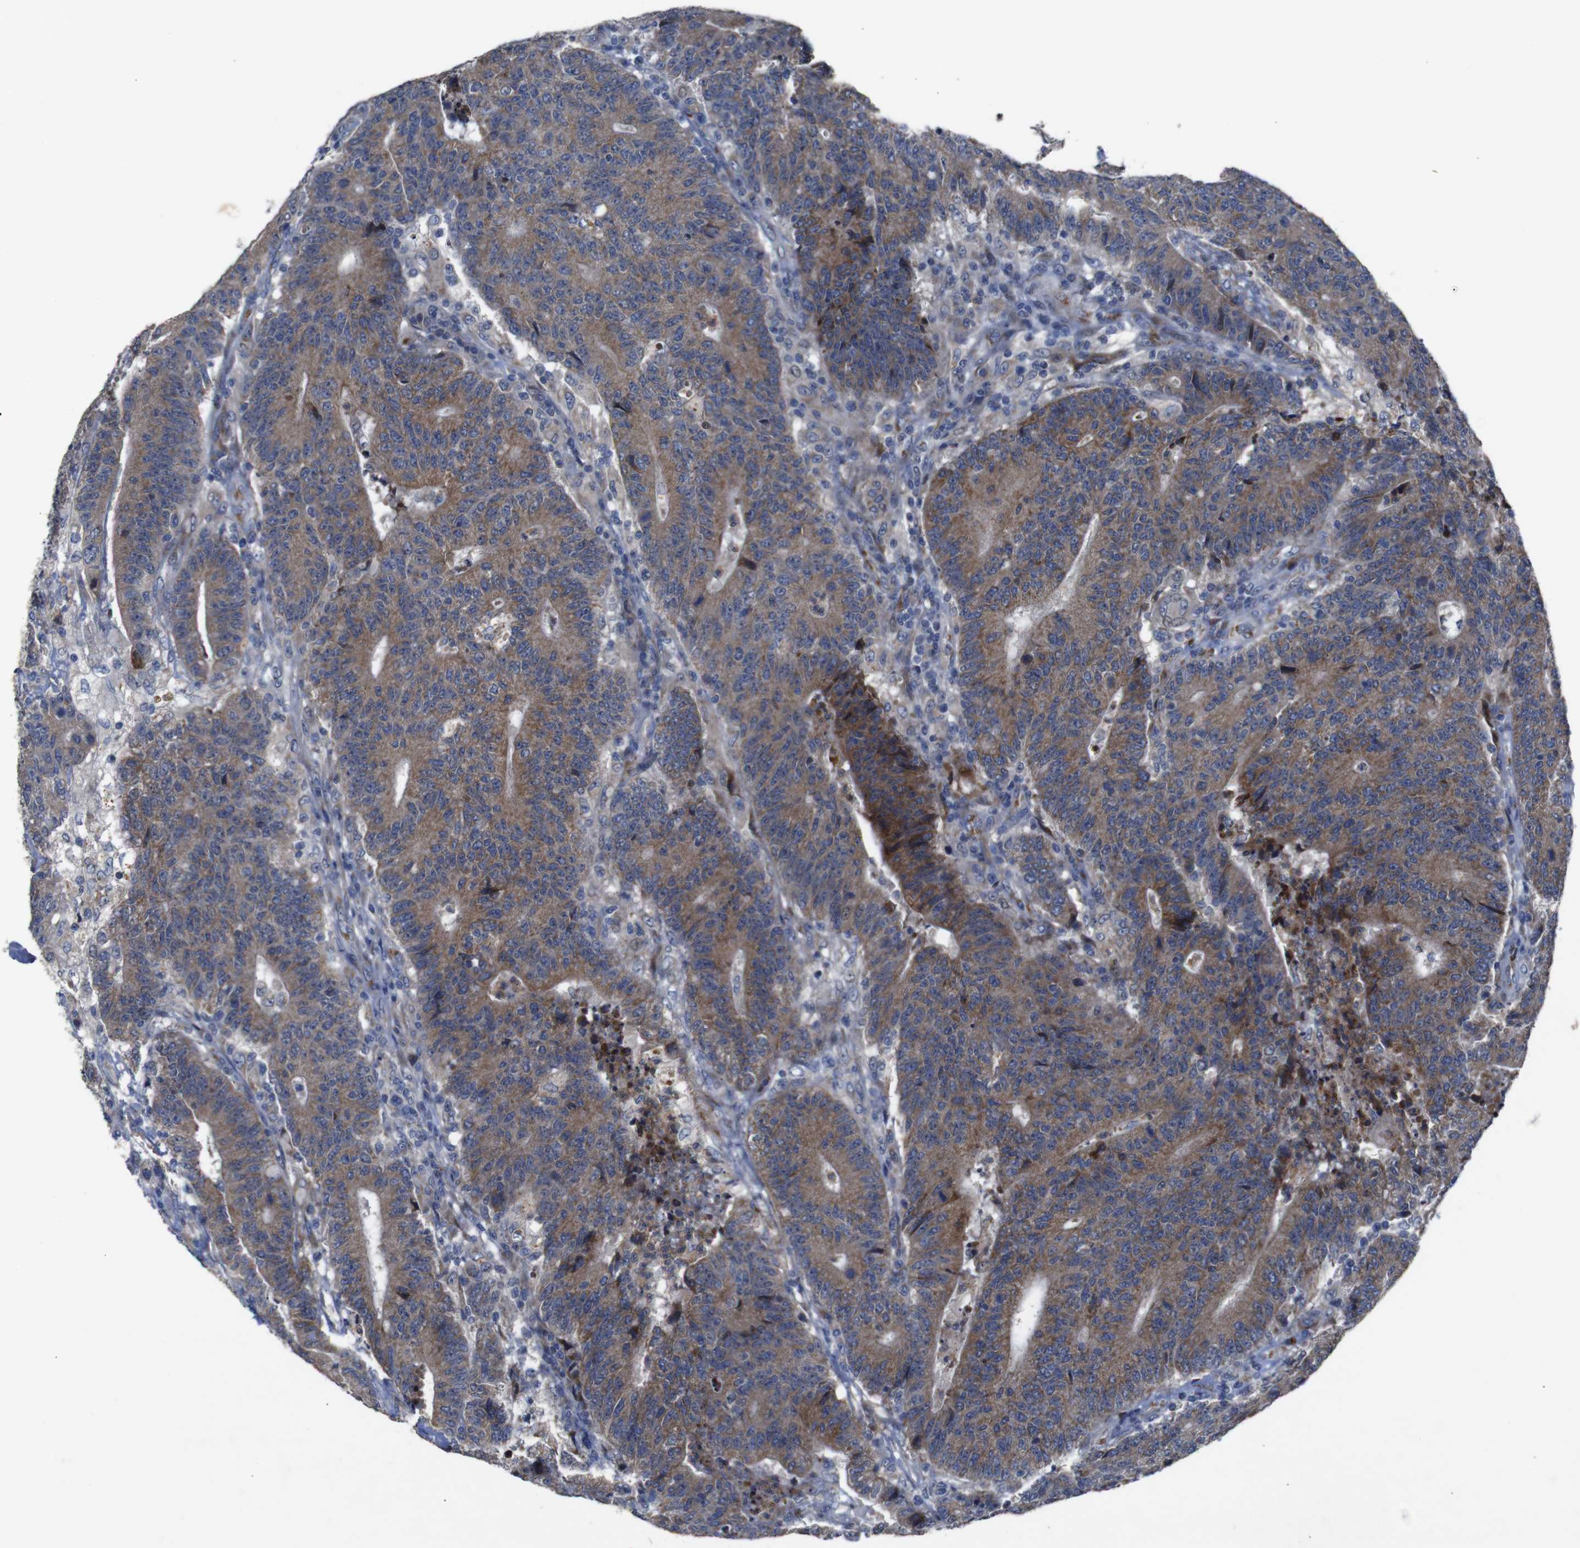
{"staining": {"intensity": "moderate", "quantity": ">75%", "location": "cytoplasmic/membranous"}, "tissue": "colorectal cancer", "cell_type": "Tumor cells", "image_type": "cancer", "snomed": [{"axis": "morphology", "description": "Normal tissue, NOS"}, {"axis": "morphology", "description": "Adenocarcinoma, NOS"}, {"axis": "topography", "description": "Colon"}], "caption": "High-power microscopy captured an IHC photomicrograph of colorectal cancer, revealing moderate cytoplasmic/membranous staining in approximately >75% of tumor cells.", "gene": "CHST10", "patient": {"sex": "female", "age": 75}}